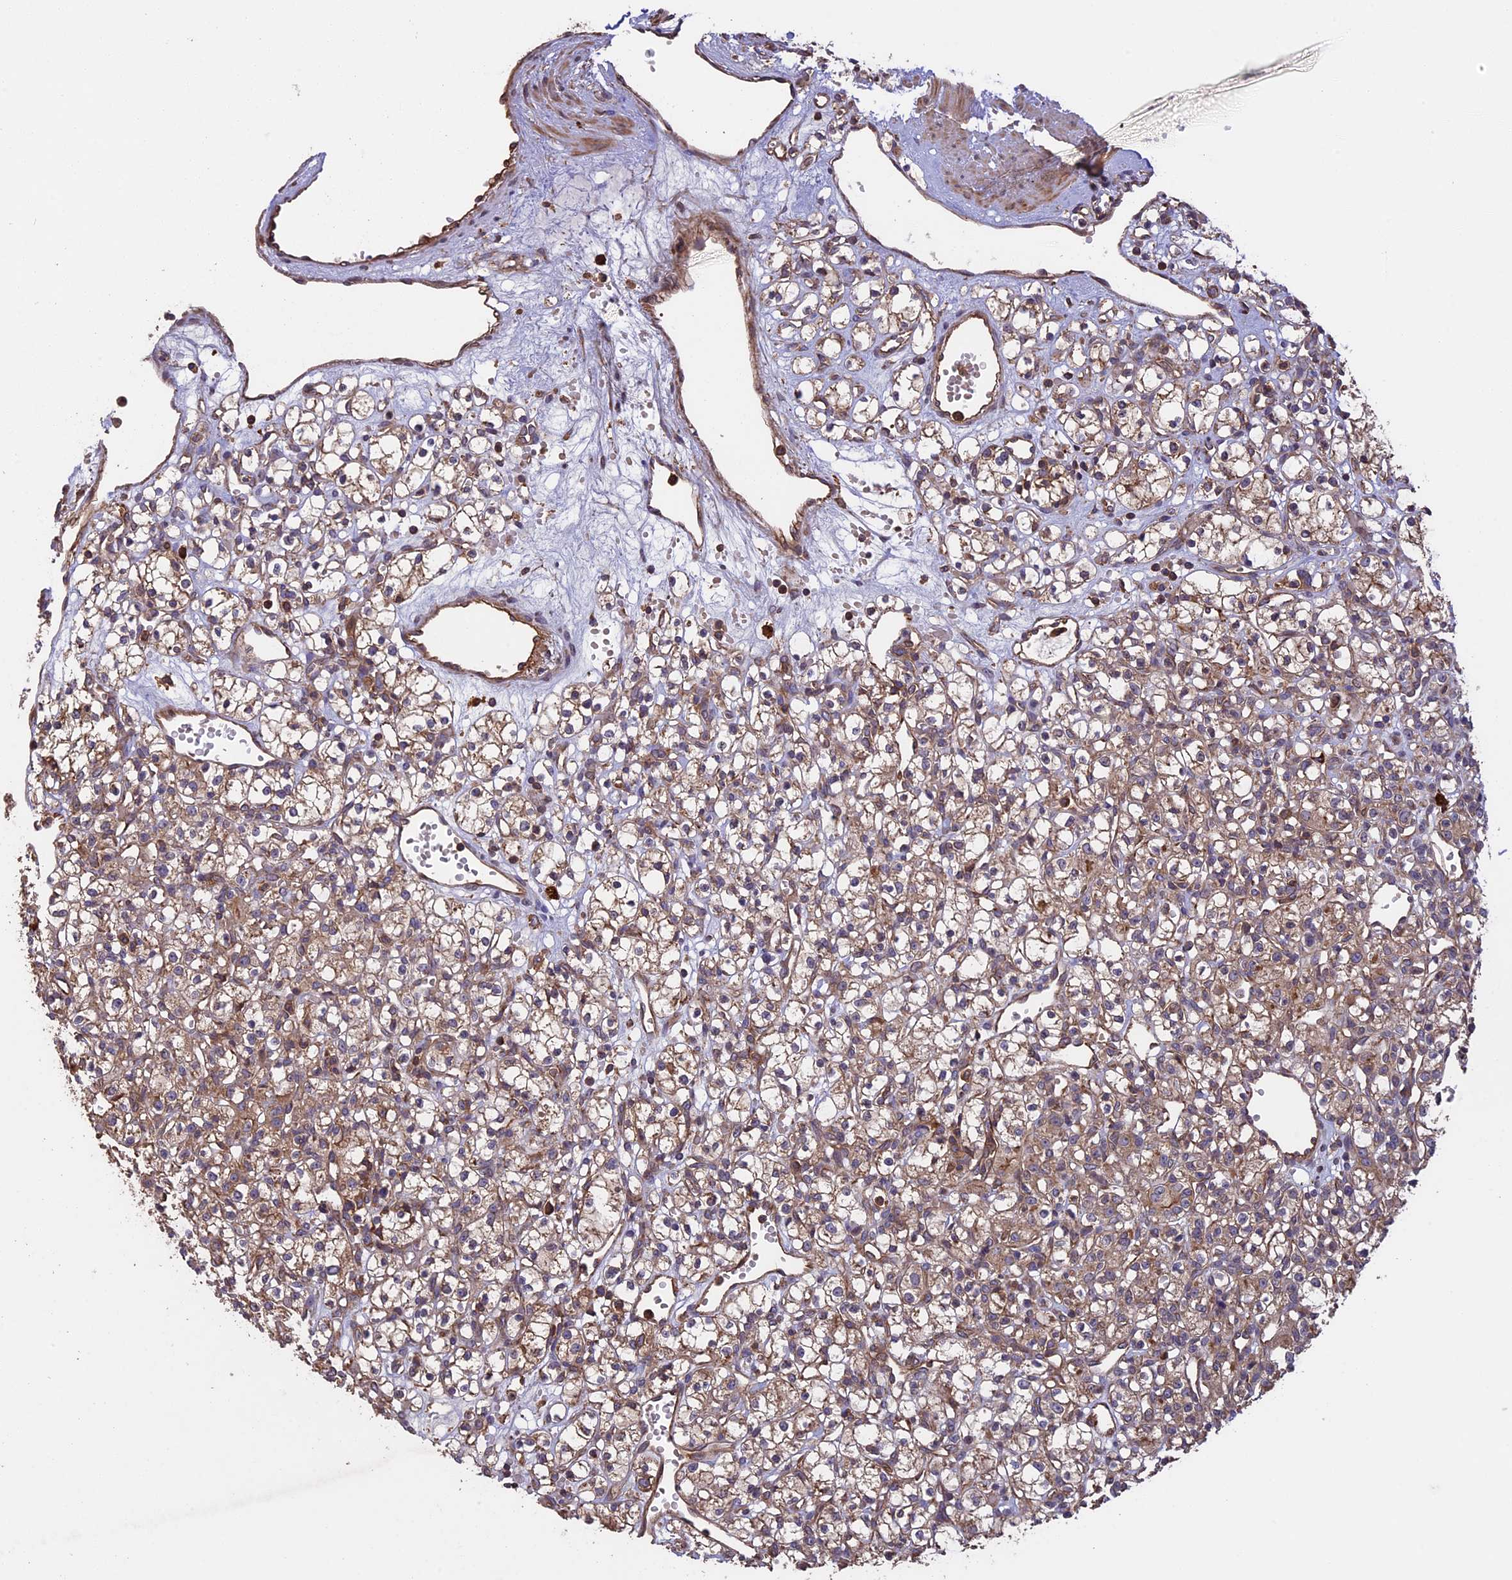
{"staining": {"intensity": "moderate", "quantity": ">75%", "location": "cytoplasmic/membranous"}, "tissue": "renal cancer", "cell_type": "Tumor cells", "image_type": "cancer", "snomed": [{"axis": "morphology", "description": "Adenocarcinoma, NOS"}, {"axis": "topography", "description": "Kidney"}], "caption": "Tumor cells exhibit moderate cytoplasmic/membranous positivity in approximately >75% of cells in renal adenocarcinoma.", "gene": "GAS8", "patient": {"sex": "female", "age": 59}}